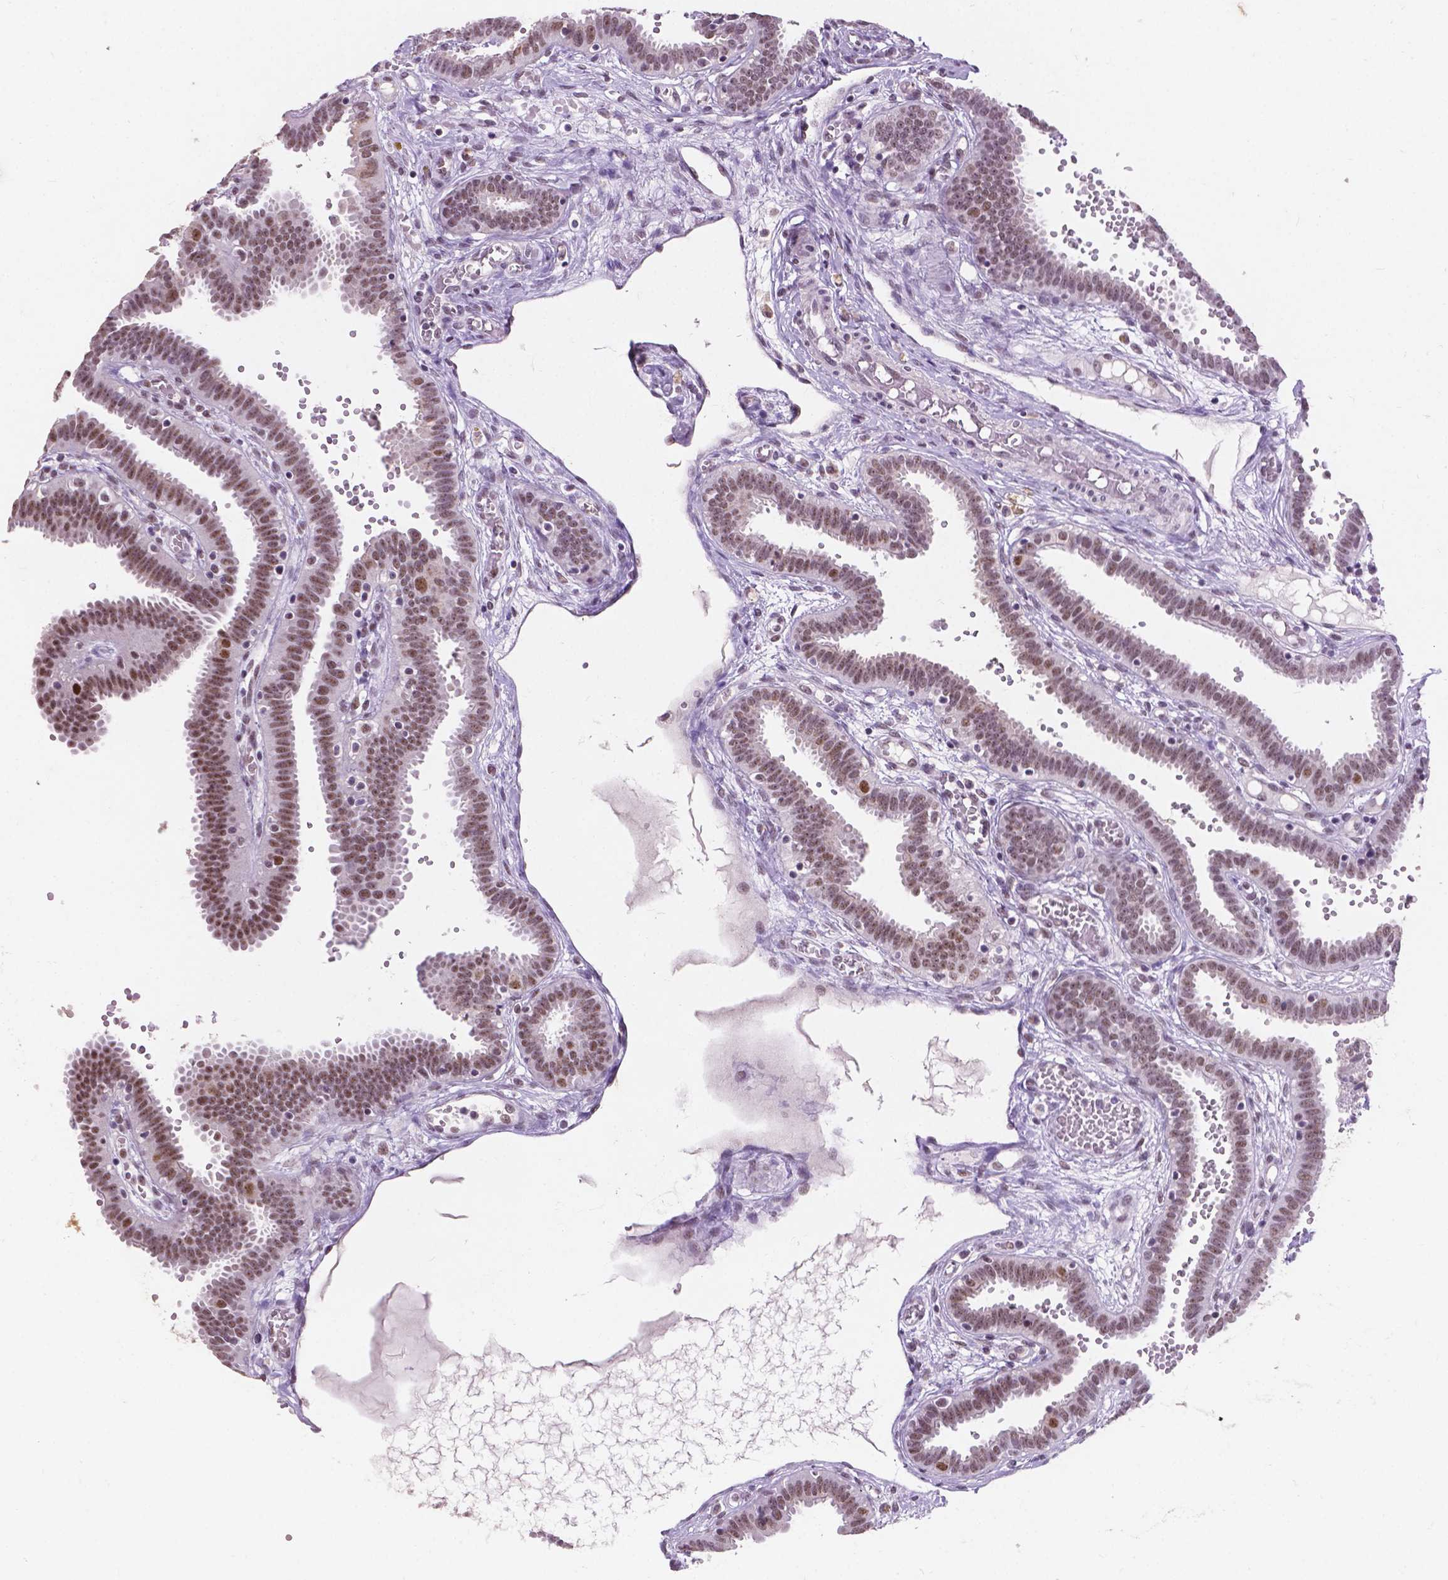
{"staining": {"intensity": "moderate", "quantity": ">75%", "location": "nuclear"}, "tissue": "fallopian tube", "cell_type": "Glandular cells", "image_type": "normal", "snomed": [{"axis": "morphology", "description": "Normal tissue, NOS"}, {"axis": "topography", "description": "Fallopian tube"}], "caption": "The photomicrograph reveals immunohistochemical staining of unremarkable fallopian tube. There is moderate nuclear staining is seen in about >75% of glandular cells.", "gene": "COIL", "patient": {"sex": "female", "age": 37}}